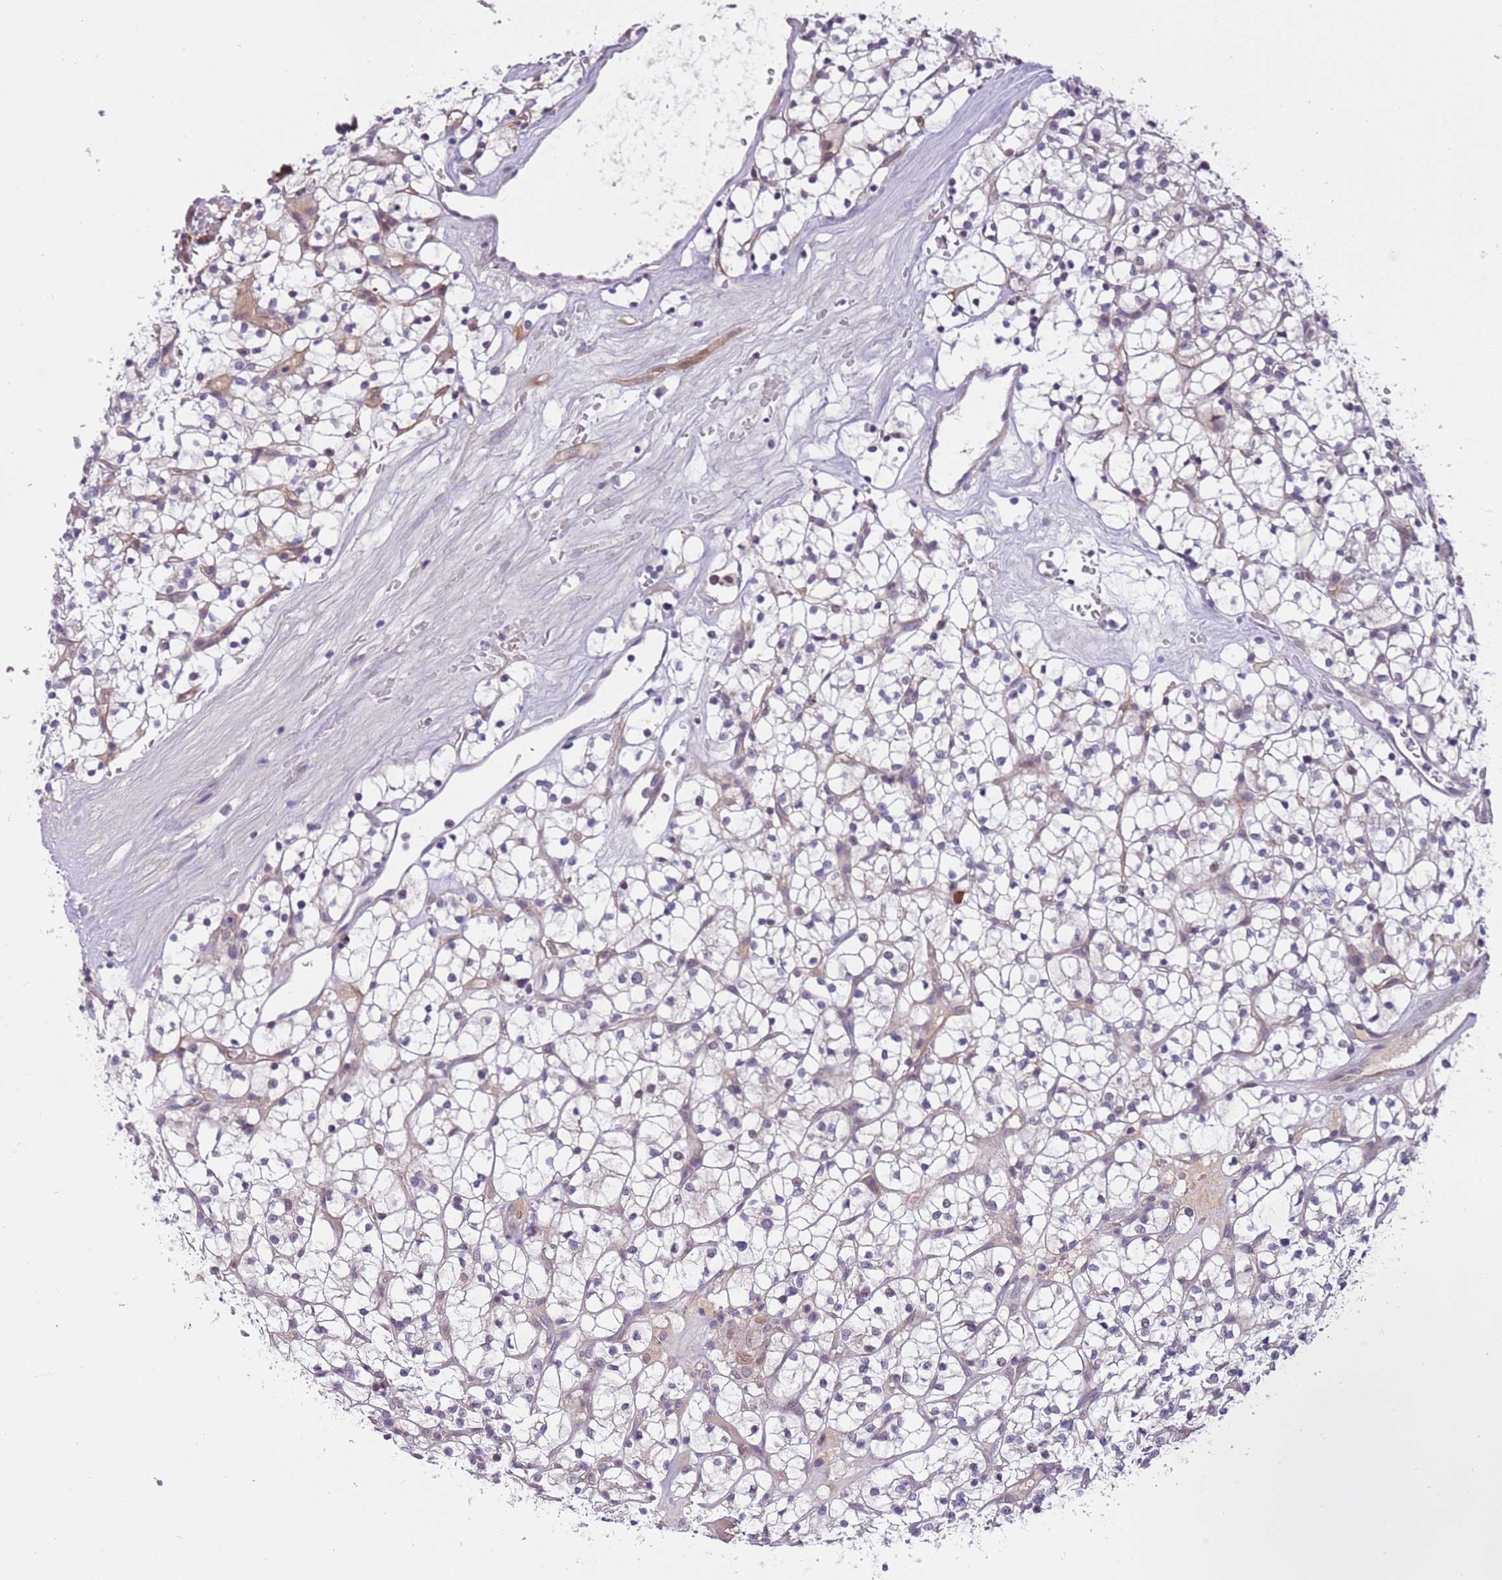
{"staining": {"intensity": "negative", "quantity": "none", "location": "none"}, "tissue": "renal cancer", "cell_type": "Tumor cells", "image_type": "cancer", "snomed": [{"axis": "morphology", "description": "Adenocarcinoma, NOS"}, {"axis": "topography", "description": "Kidney"}], "caption": "IHC photomicrograph of renal adenocarcinoma stained for a protein (brown), which displays no staining in tumor cells.", "gene": "MAGEF1", "patient": {"sex": "female", "age": 64}}